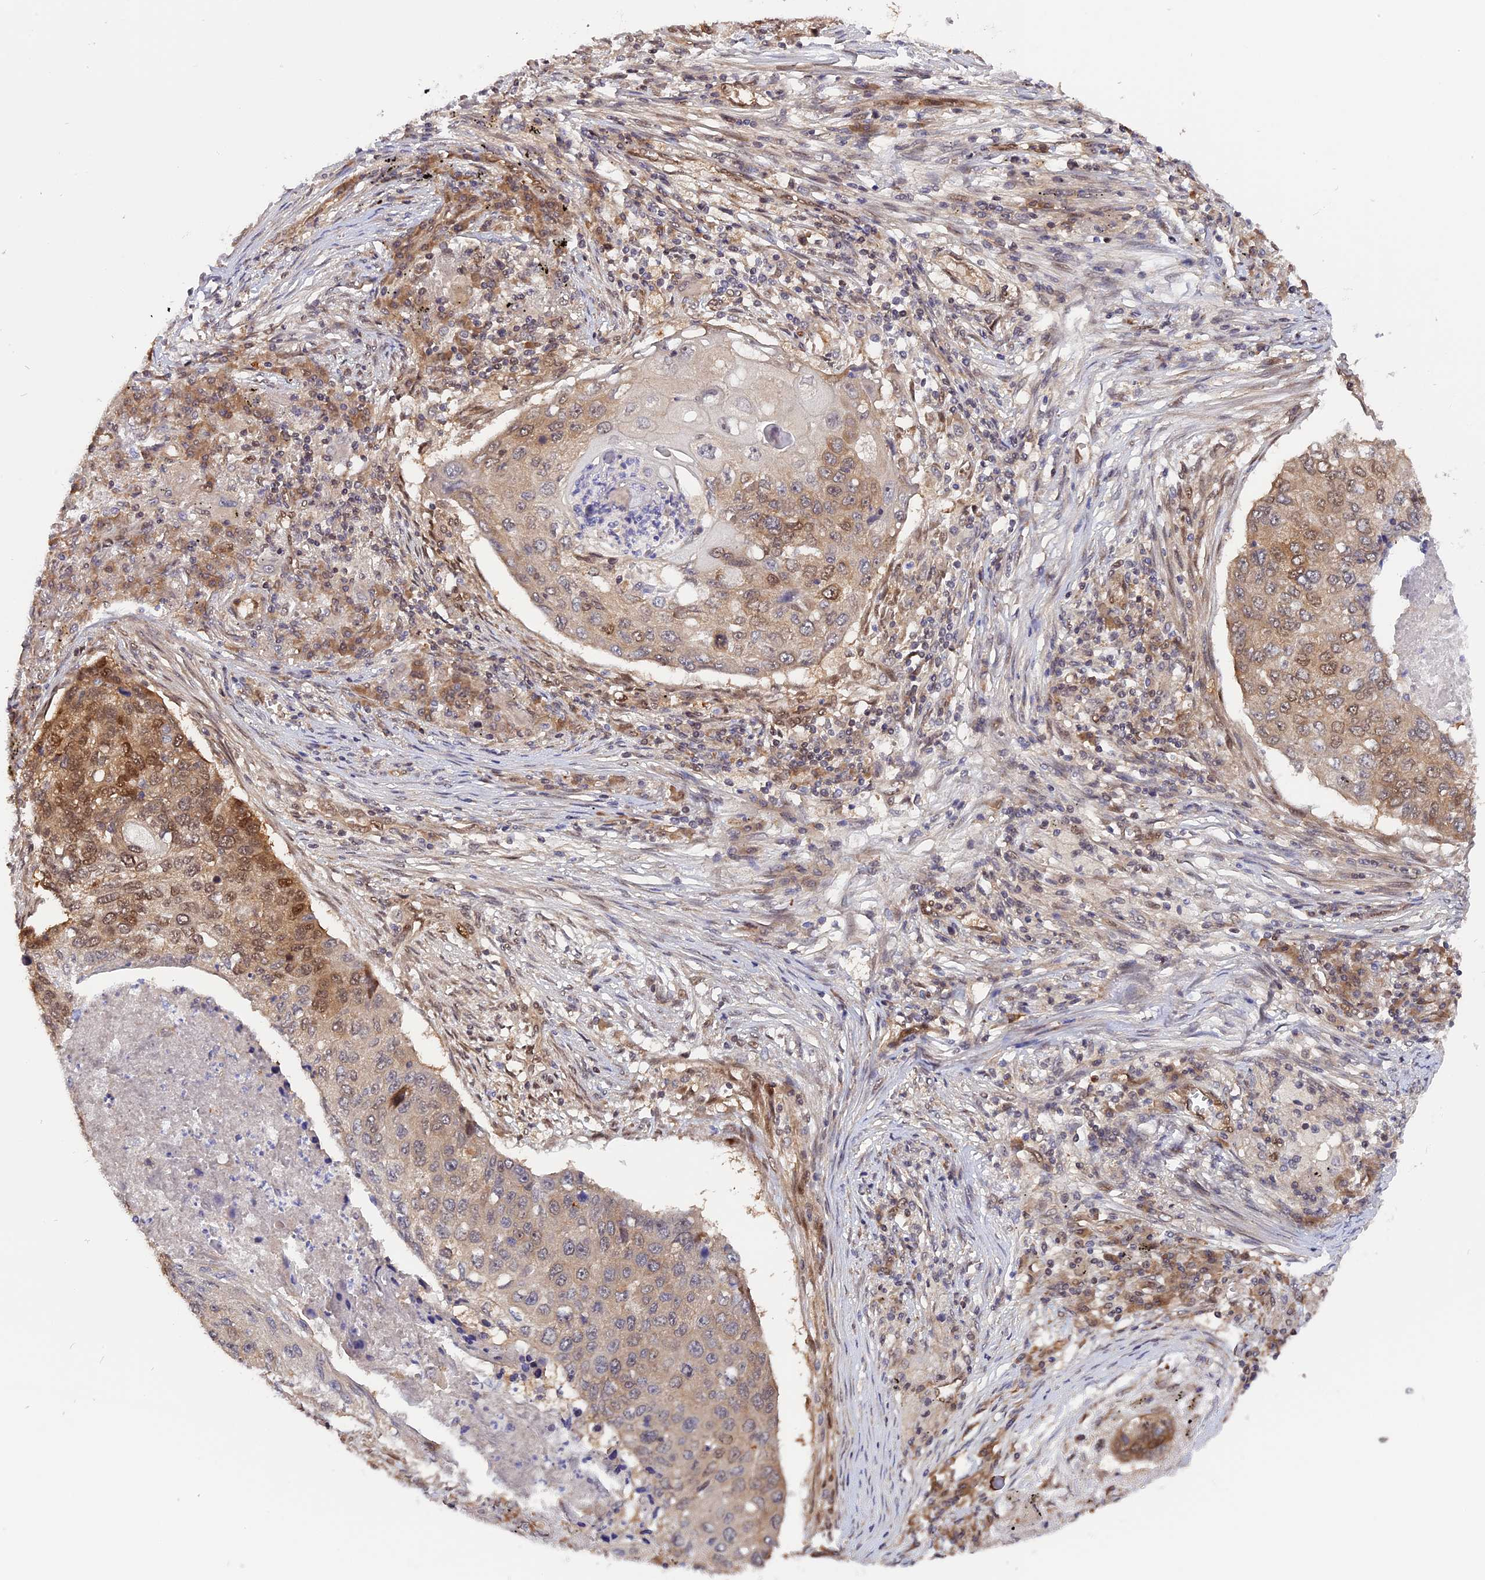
{"staining": {"intensity": "moderate", "quantity": "<25%", "location": "cytoplasmic/membranous,nuclear"}, "tissue": "lung cancer", "cell_type": "Tumor cells", "image_type": "cancer", "snomed": [{"axis": "morphology", "description": "Squamous cell carcinoma, NOS"}, {"axis": "topography", "description": "Lung"}], "caption": "A brown stain labels moderate cytoplasmic/membranous and nuclear expression of a protein in human lung cancer tumor cells. (DAB (3,3'-diaminobenzidine) IHC with brightfield microscopy, high magnification).", "gene": "ZNF428", "patient": {"sex": "female", "age": 63}}